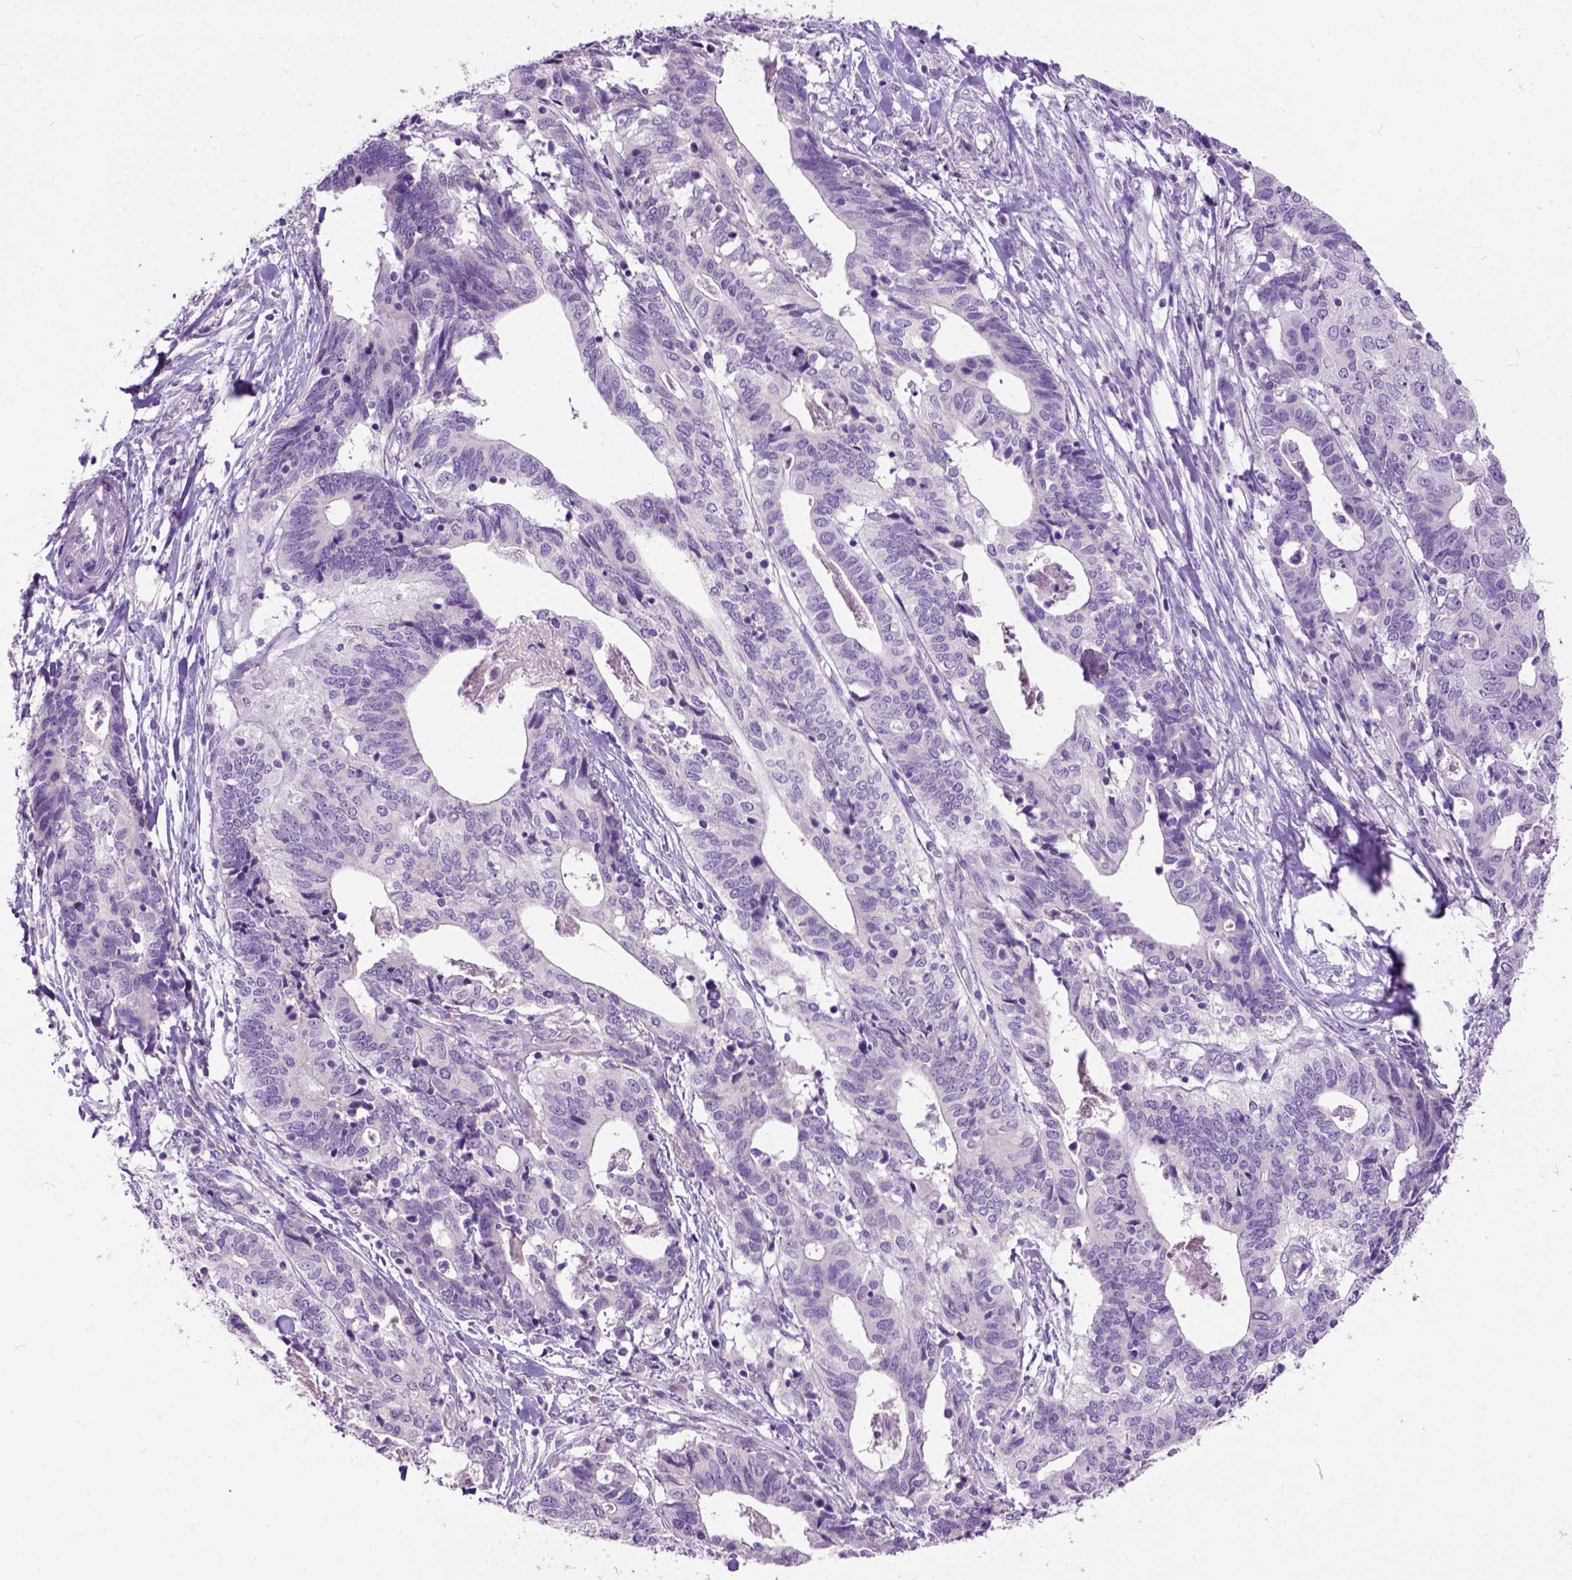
{"staining": {"intensity": "negative", "quantity": "none", "location": "none"}, "tissue": "stomach cancer", "cell_type": "Tumor cells", "image_type": "cancer", "snomed": [{"axis": "morphology", "description": "Adenocarcinoma, NOS"}, {"axis": "topography", "description": "Stomach, upper"}], "caption": "Stomach adenocarcinoma was stained to show a protein in brown. There is no significant positivity in tumor cells. The staining was performed using DAB (3,3'-diaminobenzidine) to visualize the protein expression in brown, while the nuclei were stained in blue with hematoxylin (Magnification: 20x).", "gene": "MAPT", "patient": {"sex": "female", "age": 67}}